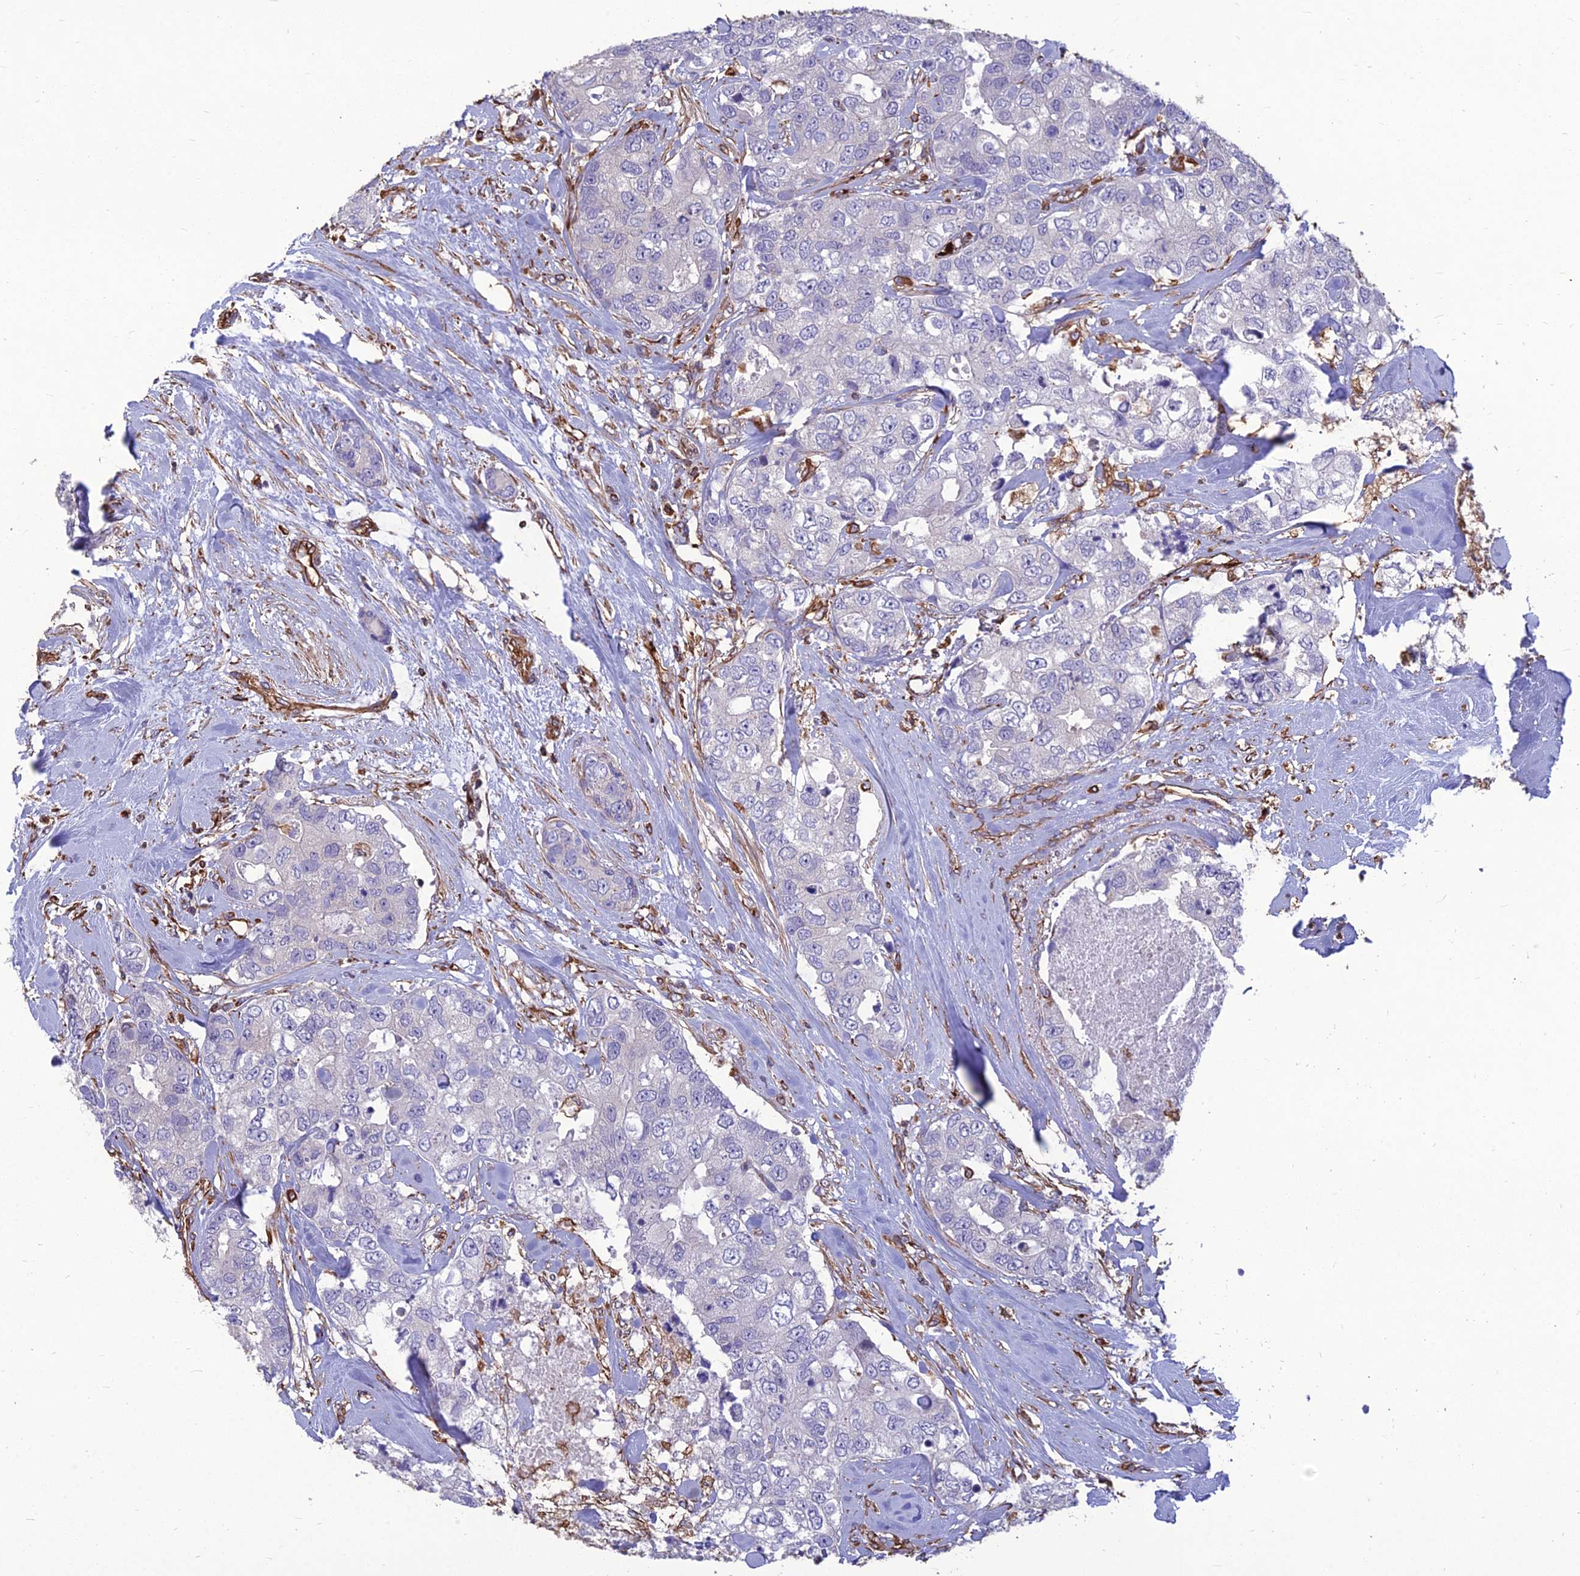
{"staining": {"intensity": "negative", "quantity": "none", "location": "none"}, "tissue": "breast cancer", "cell_type": "Tumor cells", "image_type": "cancer", "snomed": [{"axis": "morphology", "description": "Duct carcinoma"}, {"axis": "topography", "description": "Breast"}], "caption": "Human intraductal carcinoma (breast) stained for a protein using immunohistochemistry exhibits no staining in tumor cells.", "gene": "PSMD11", "patient": {"sex": "female", "age": 62}}